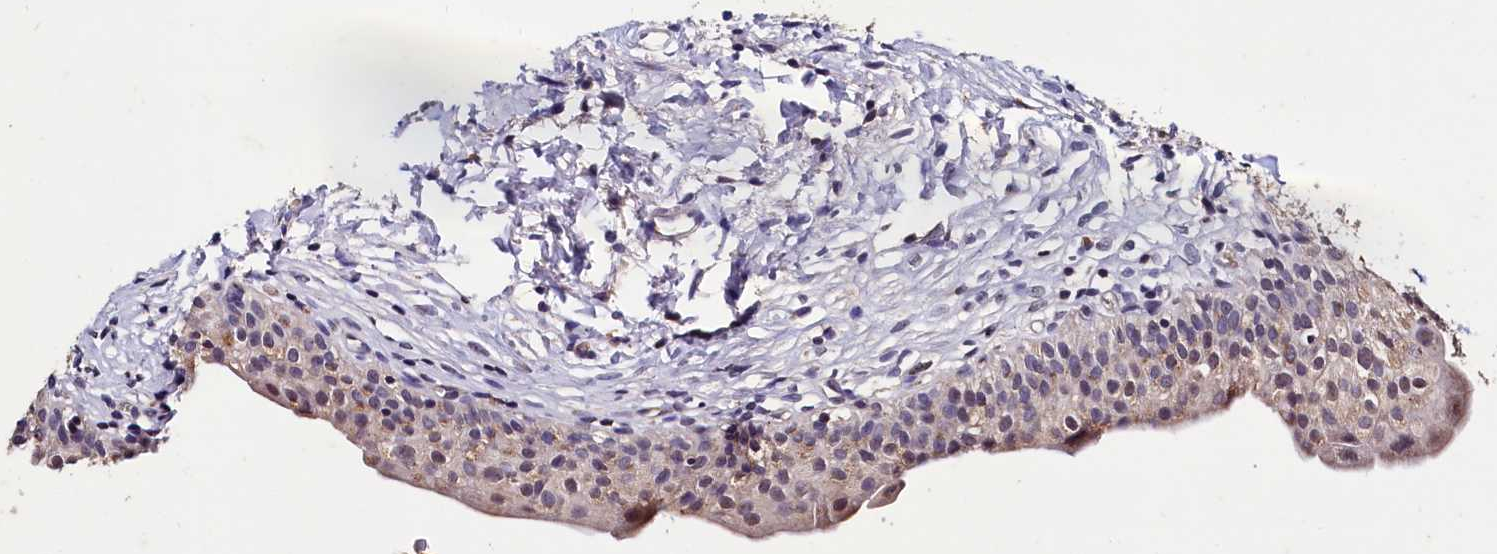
{"staining": {"intensity": "weak", "quantity": "25%-75%", "location": "cytoplasmic/membranous,nuclear"}, "tissue": "urinary bladder", "cell_type": "Urothelial cells", "image_type": "normal", "snomed": [{"axis": "morphology", "description": "Normal tissue, NOS"}, {"axis": "topography", "description": "Urinary bladder"}], "caption": "IHC histopathology image of normal urinary bladder: human urinary bladder stained using IHC reveals low levels of weak protein expression localized specifically in the cytoplasmic/membranous,nuclear of urothelial cells, appearing as a cytoplasmic/membranous,nuclear brown color.", "gene": "CSTPP1", "patient": {"sex": "male", "age": 55}}